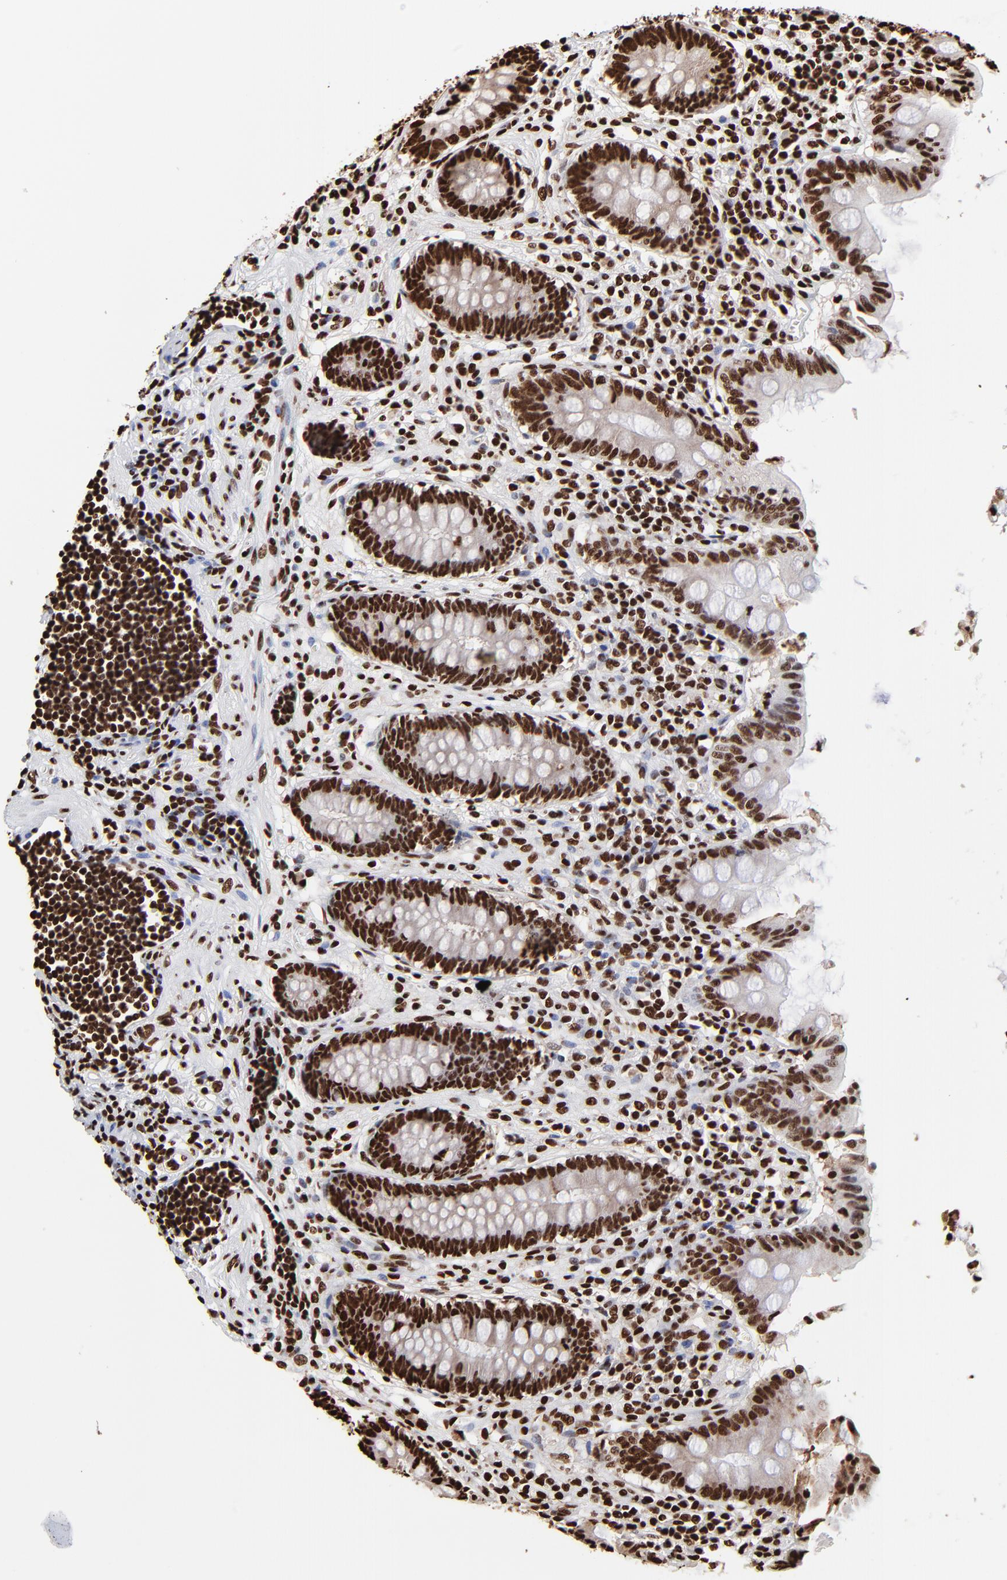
{"staining": {"intensity": "strong", "quantity": ">75%", "location": "nuclear"}, "tissue": "appendix", "cell_type": "Glandular cells", "image_type": "normal", "snomed": [{"axis": "morphology", "description": "Normal tissue, NOS"}, {"axis": "topography", "description": "Appendix"}], "caption": "Protein expression analysis of unremarkable human appendix reveals strong nuclear staining in approximately >75% of glandular cells.", "gene": "ZNF544", "patient": {"sex": "female", "age": 50}}